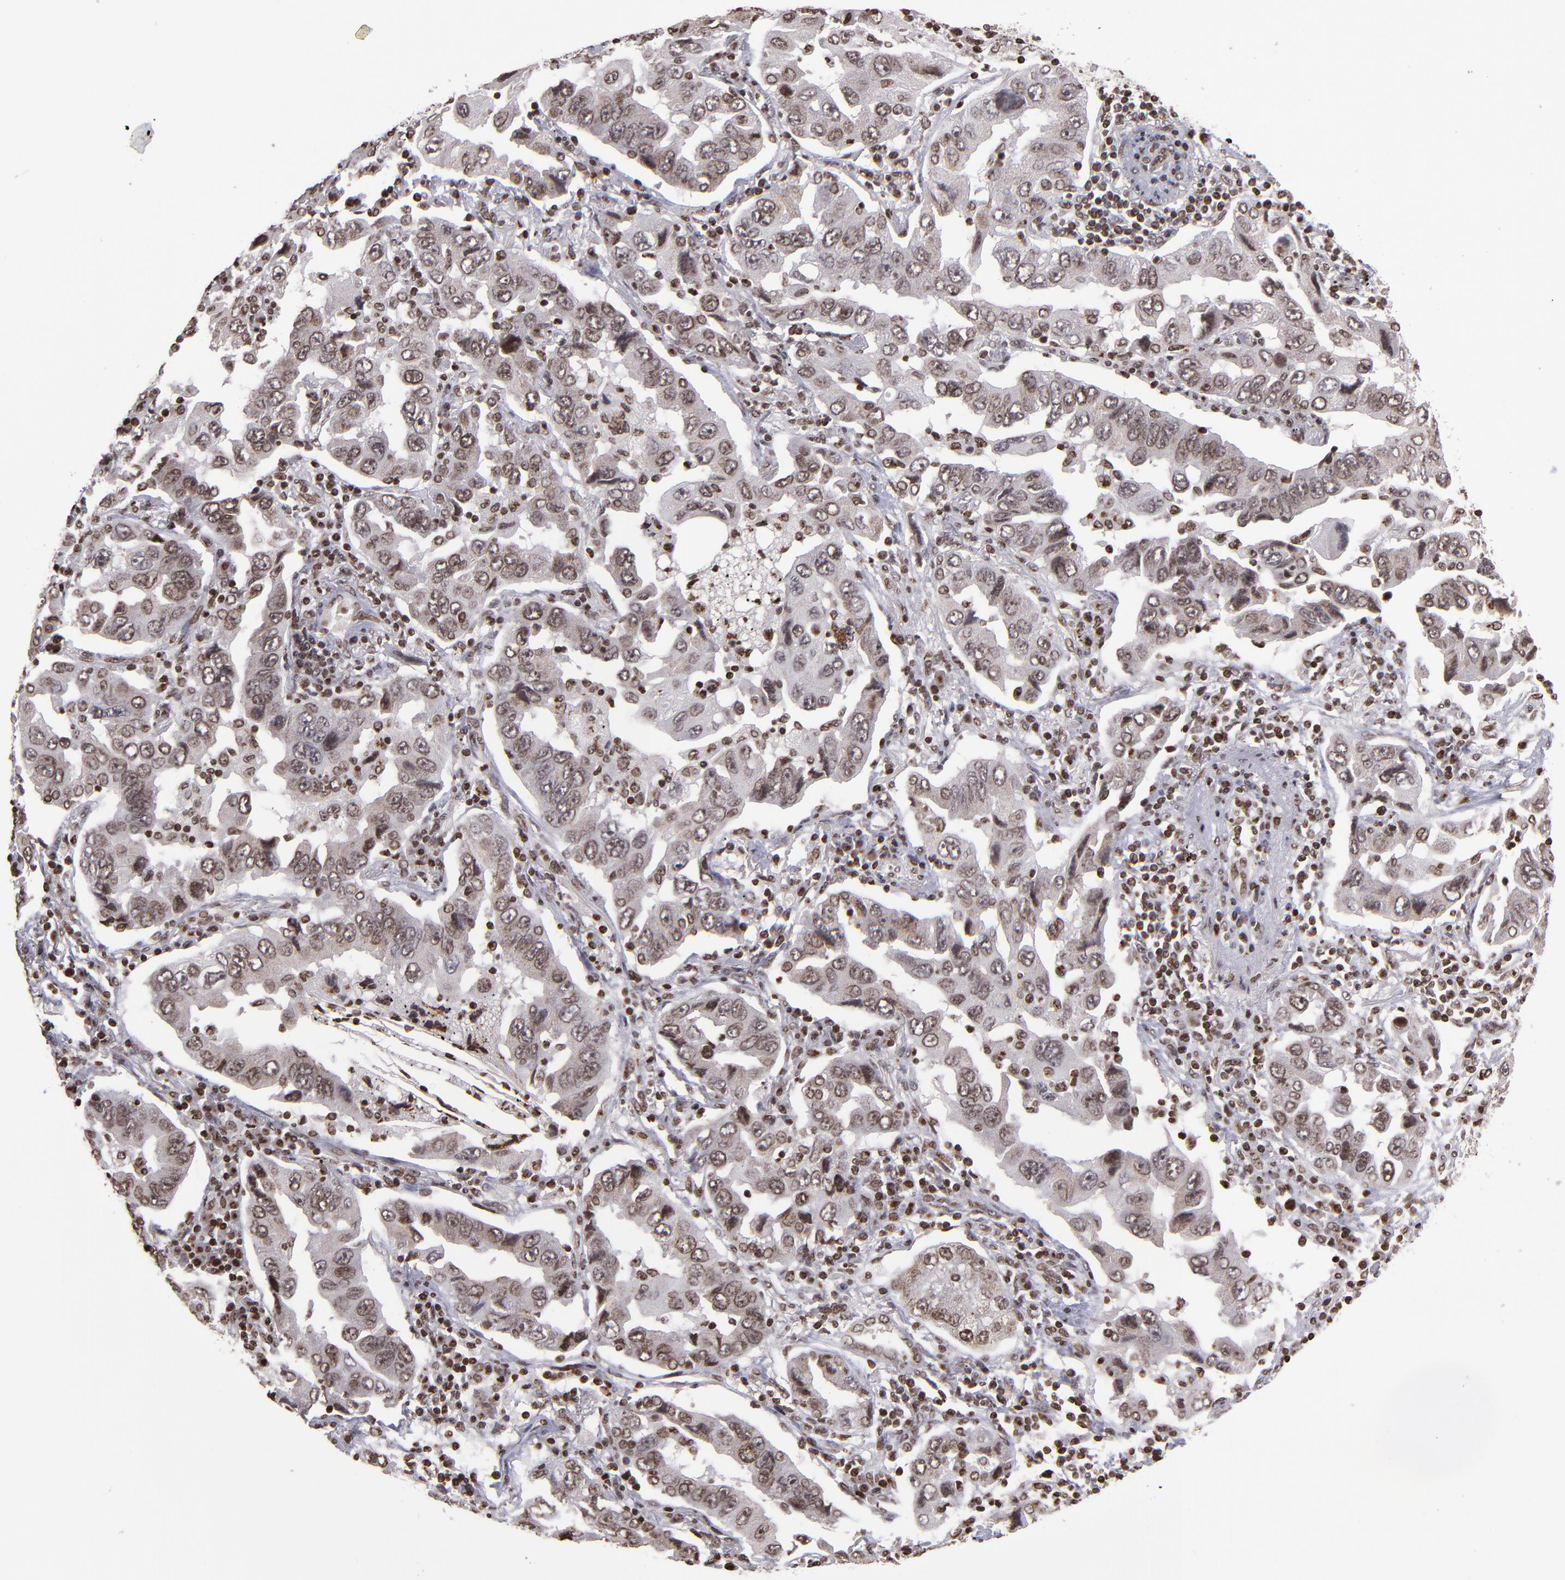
{"staining": {"intensity": "moderate", "quantity": ">75%", "location": "cytoplasmic/membranous,nuclear"}, "tissue": "lung cancer", "cell_type": "Tumor cells", "image_type": "cancer", "snomed": [{"axis": "morphology", "description": "Adenocarcinoma, NOS"}, {"axis": "topography", "description": "Lung"}], "caption": "Immunohistochemistry histopathology image of lung cancer stained for a protein (brown), which demonstrates medium levels of moderate cytoplasmic/membranous and nuclear staining in approximately >75% of tumor cells.", "gene": "CSDC2", "patient": {"sex": "female", "age": 65}}